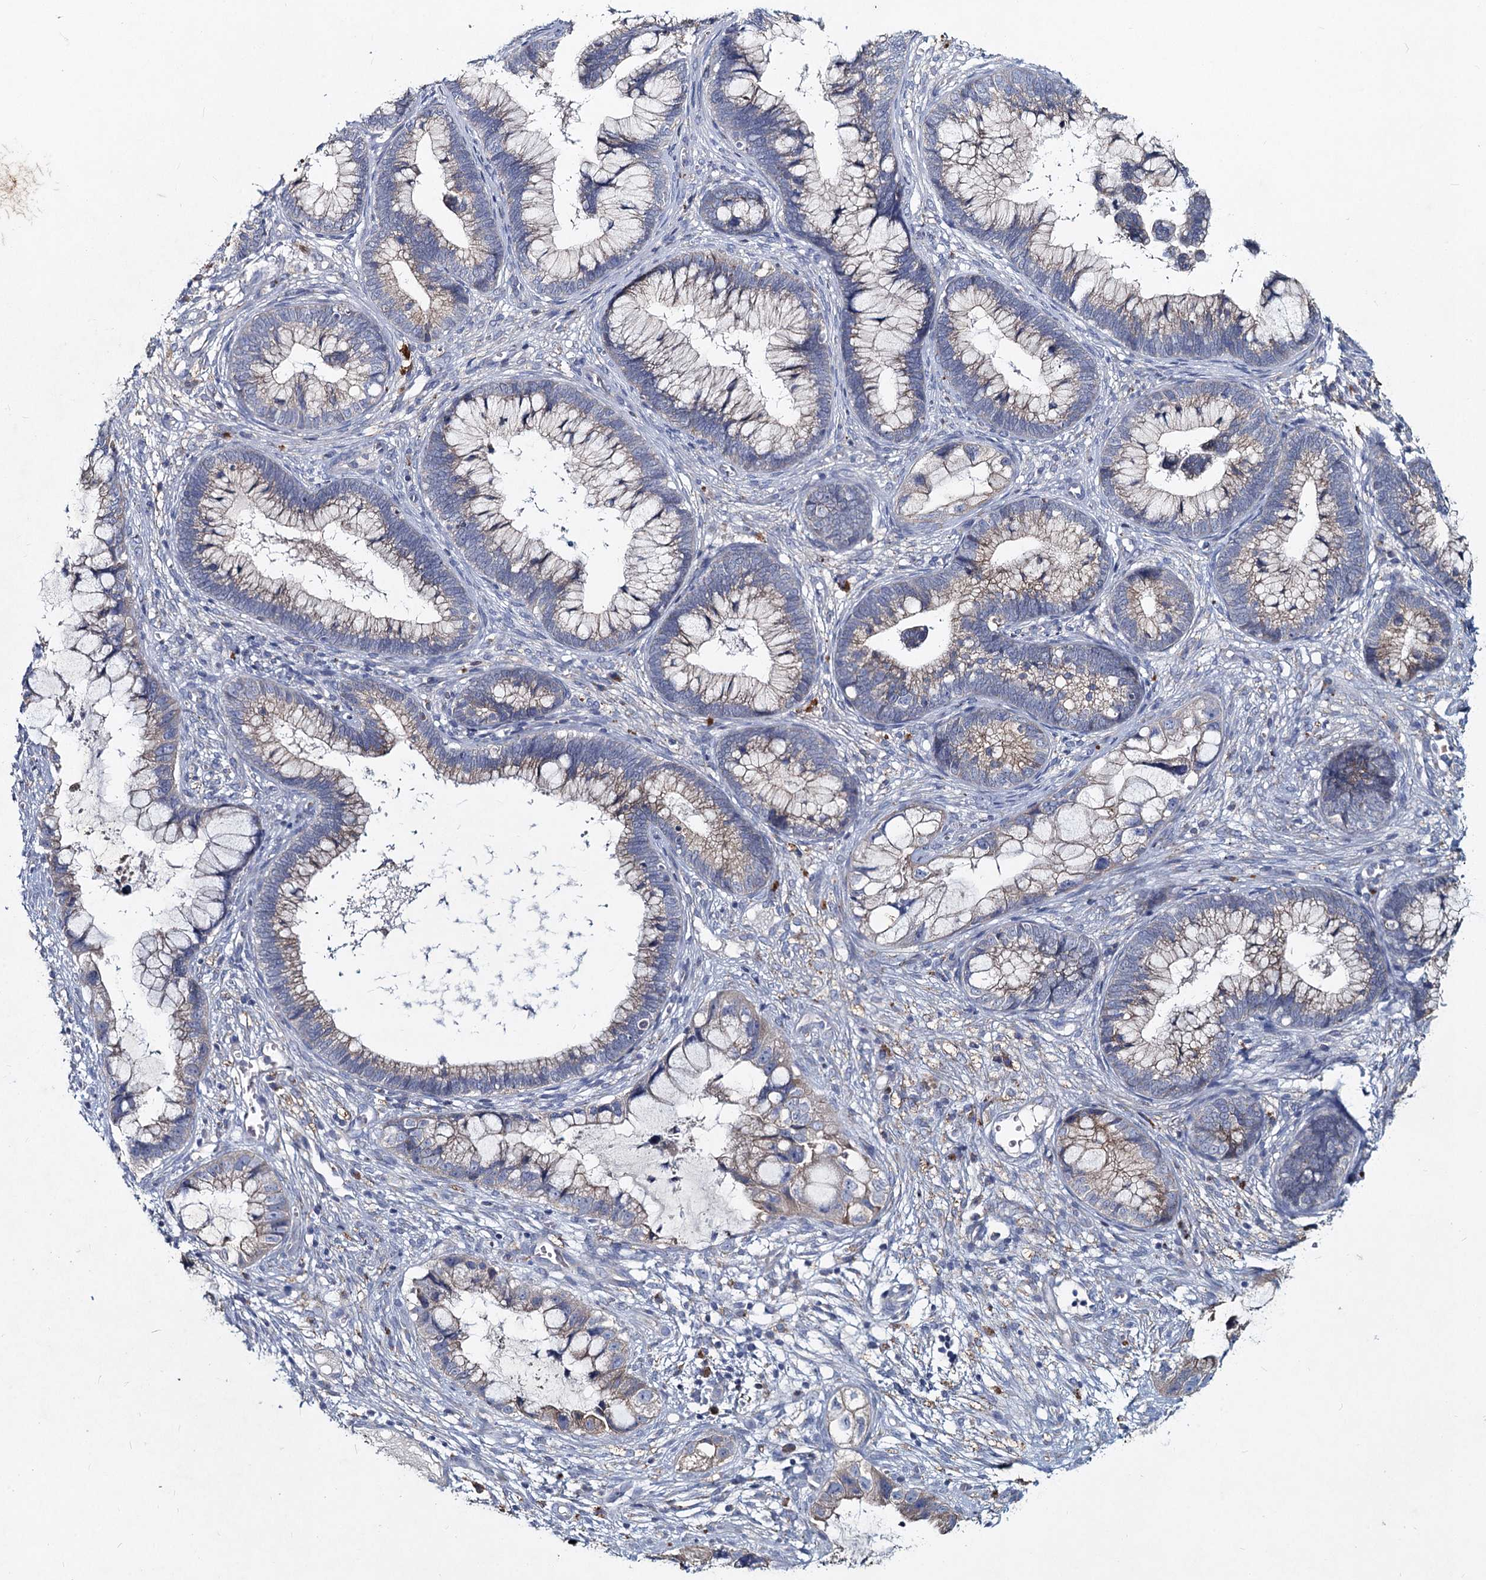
{"staining": {"intensity": "weak", "quantity": "<25%", "location": "cytoplasmic/membranous"}, "tissue": "cervical cancer", "cell_type": "Tumor cells", "image_type": "cancer", "snomed": [{"axis": "morphology", "description": "Adenocarcinoma, NOS"}, {"axis": "topography", "description": "Cervix"}], "caption": "An image of human adenocarcinoma (cervical) is negative for staining in tumor cells.", "gene": "TMX2", "patient": {"sex": "female", "age": 44}}